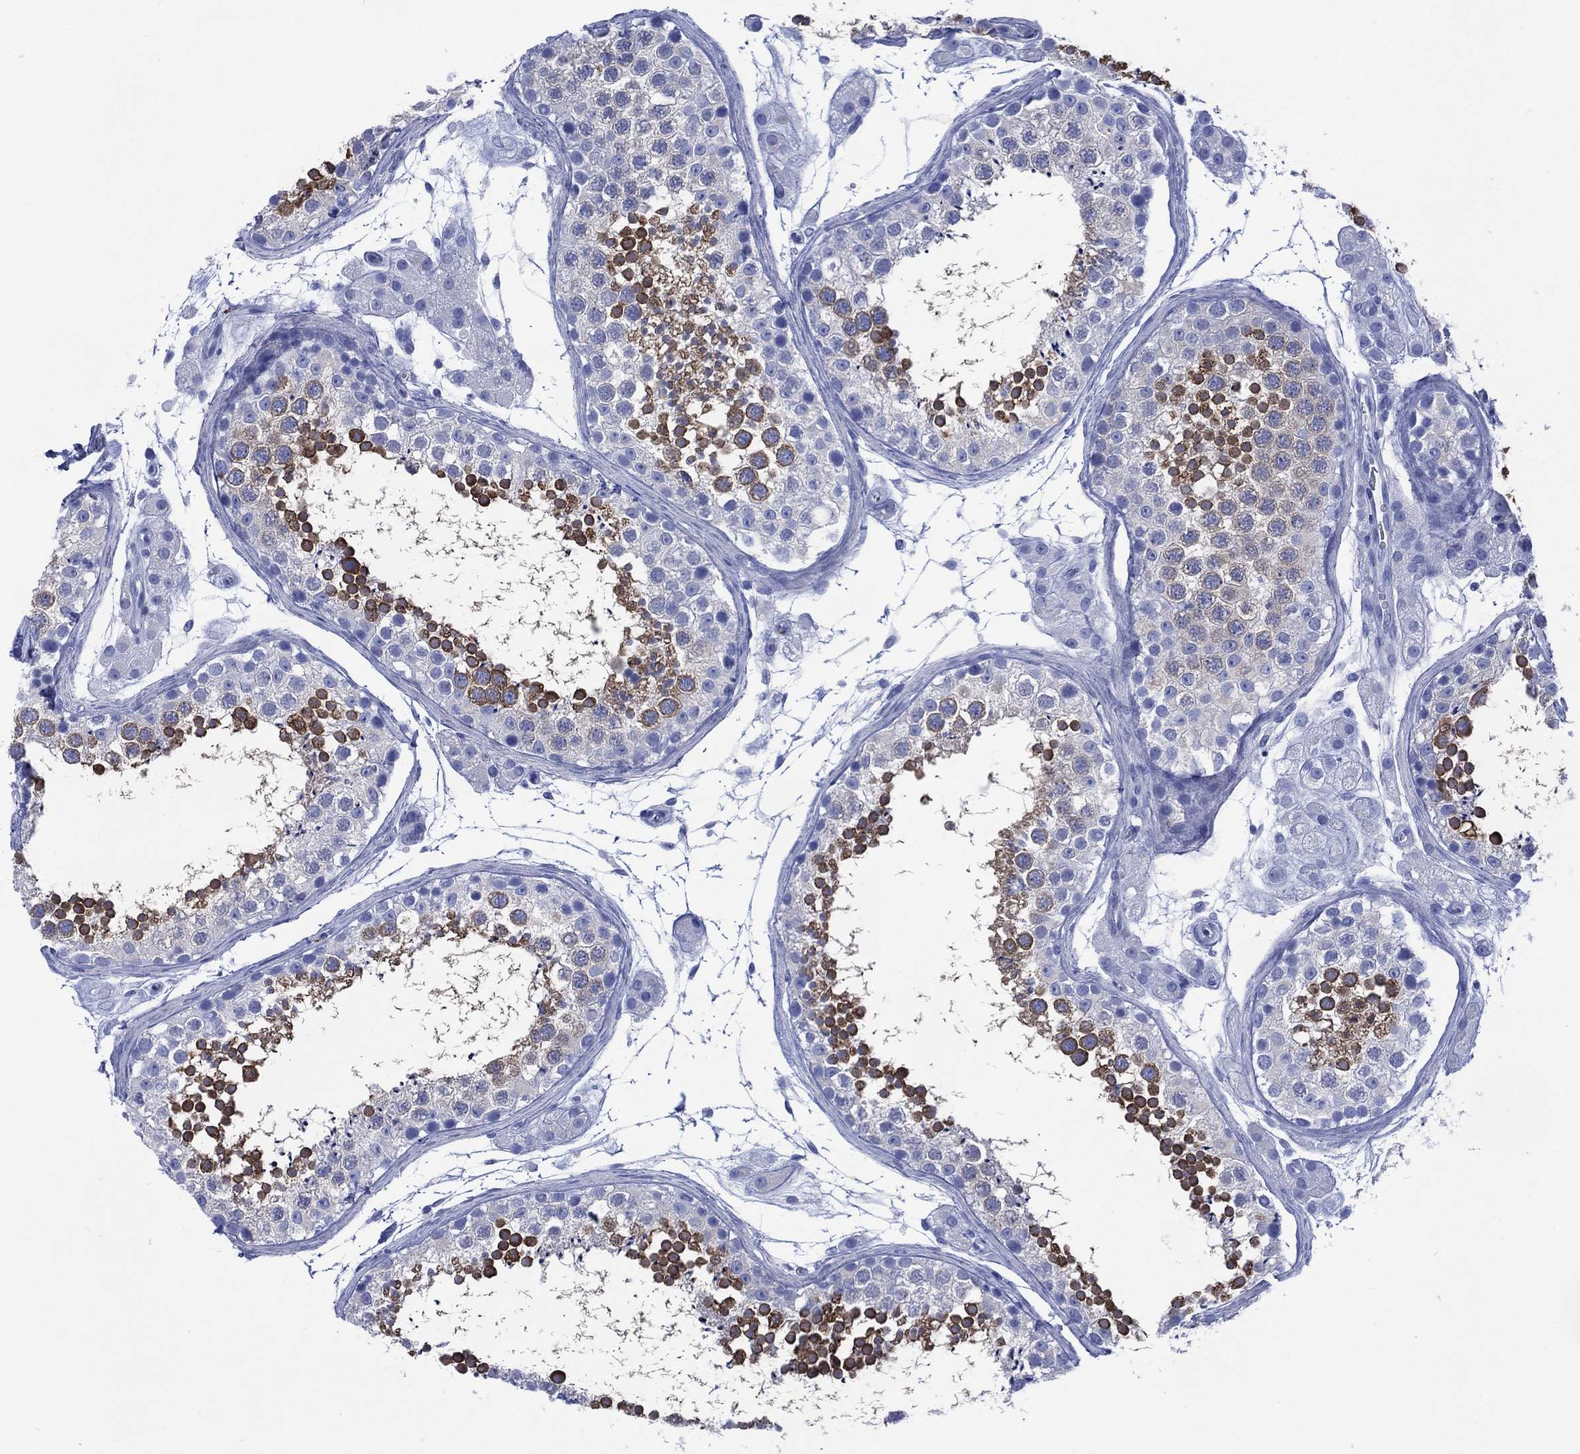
{"staining": {"intensity": "strong", "quantity": "25%-75%", "location": "cytoplasmic/membranous"}, "tissue": "testis", "cell_type": "Cells in seminiferous ducts", "image_type": "normal", "snomed": [{"axis": "morphology", "description": "Normal tissue, NOS"}, {"axis": "topography", "description": "Testis"}], "caption": "Immunohistochemistry (IHC) of unremarkable testis displays high levels of strong cytoplasmic/membranous staining in about 25%-75% of cells in seminiferous ducts.", "gene": "SHCBP1L", "patient": {"sex": "male", "age": 41}}